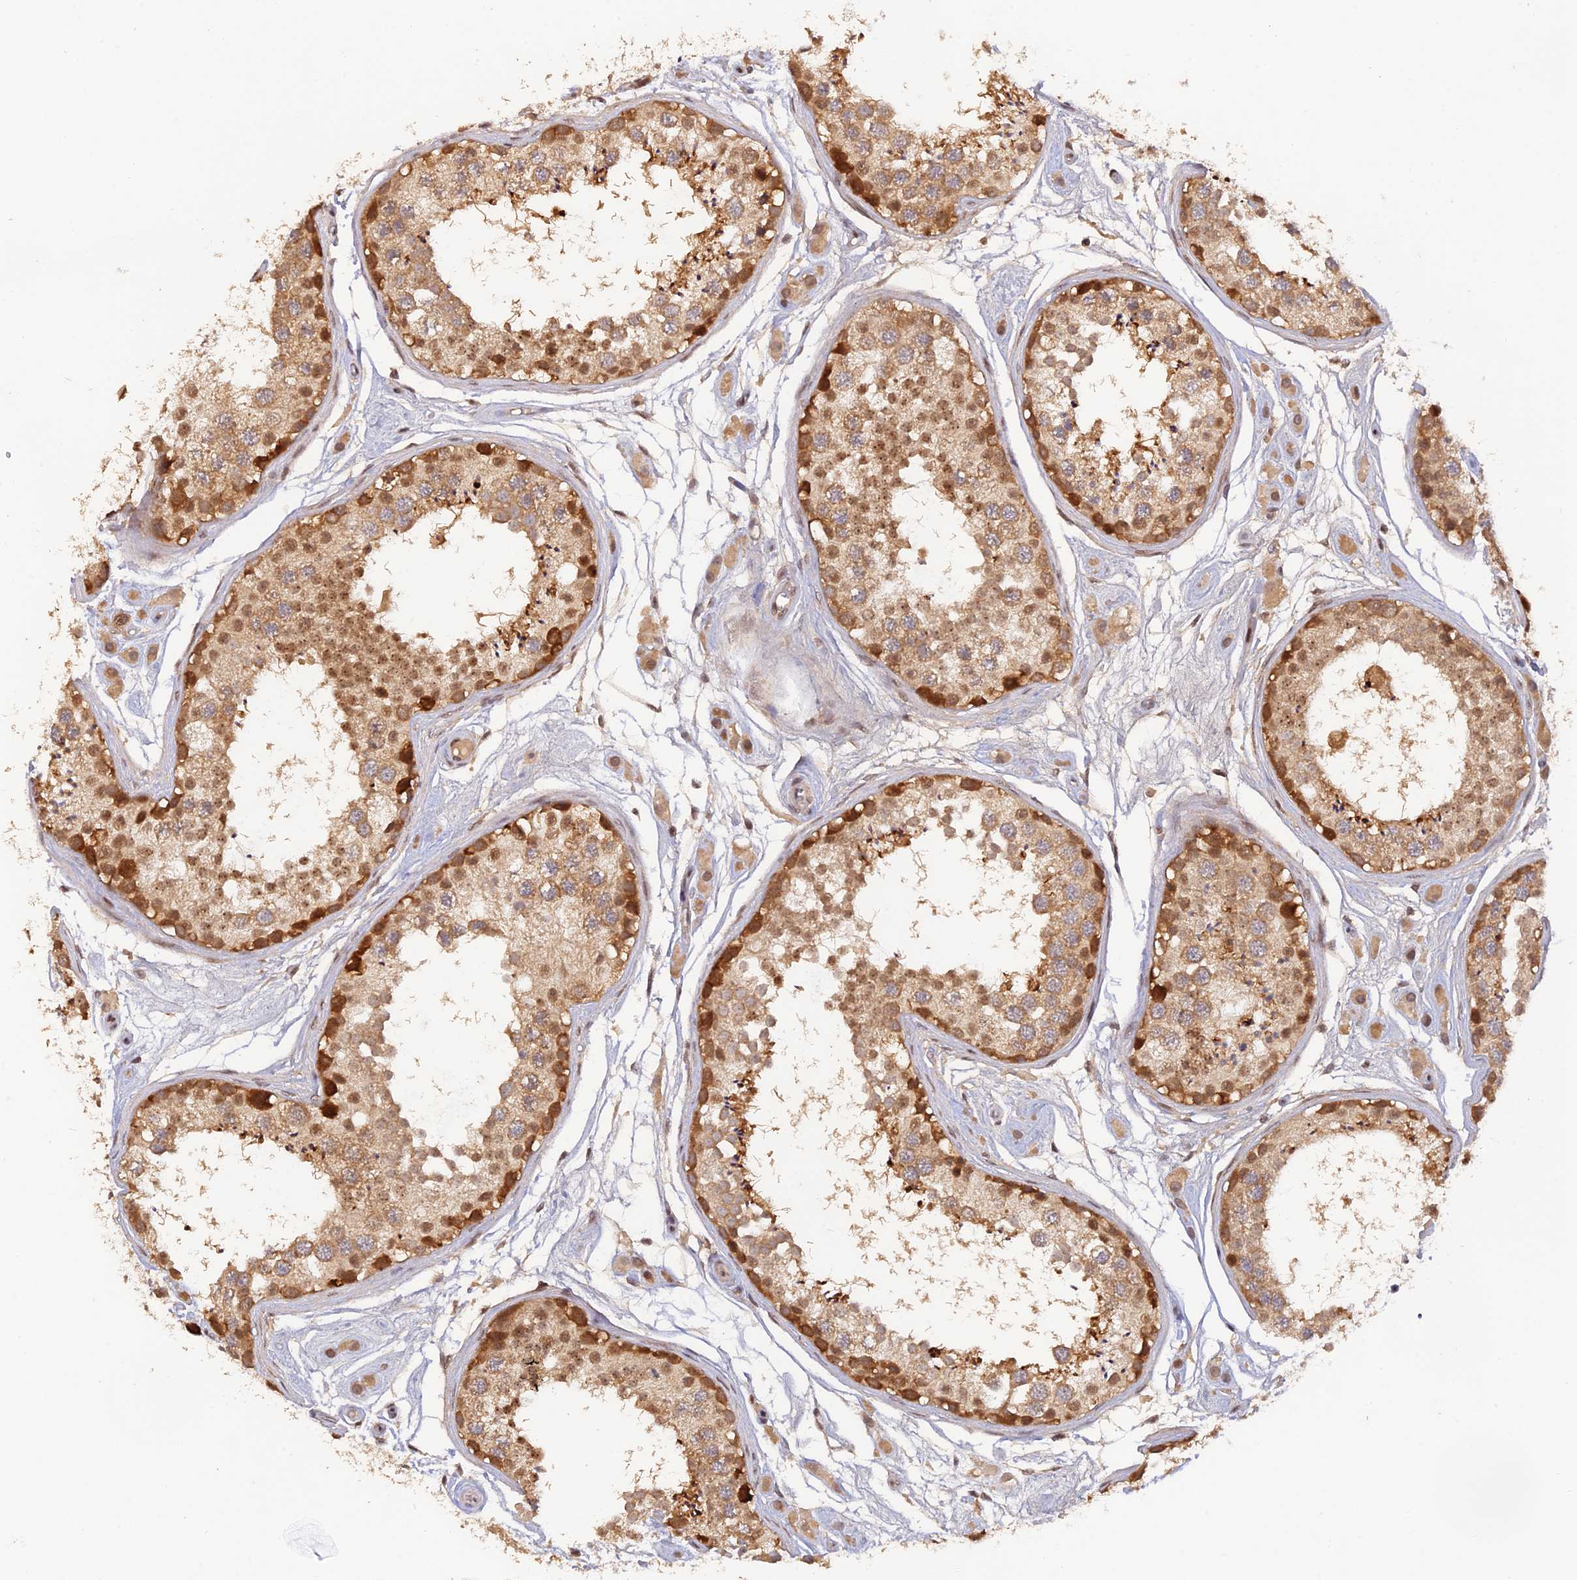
{"staining": {"intensity": "strong", "quantity": "25%-75%", "location": "cytoplasmic/membranous,nuclear"}, "tissue": "testis", "cell_type": "Cells in seminiferous ducts", "image_type": "normal", "snomed": [{"axis": "morphology", "description": "Normal tissue, NOS"}, {"axis": "topography", "description": "Testis"}], "caption": "Immunohistochemistry micrograph of normal testis stained for a protein (brown), which displays high levels of strong cytoplasmic/membranous,nuclear positivity in approximately 25%-75% of cells in seminiferous ducts.", "gene": "ZNF436", "patient": {"sex": "male", "age": 25}}